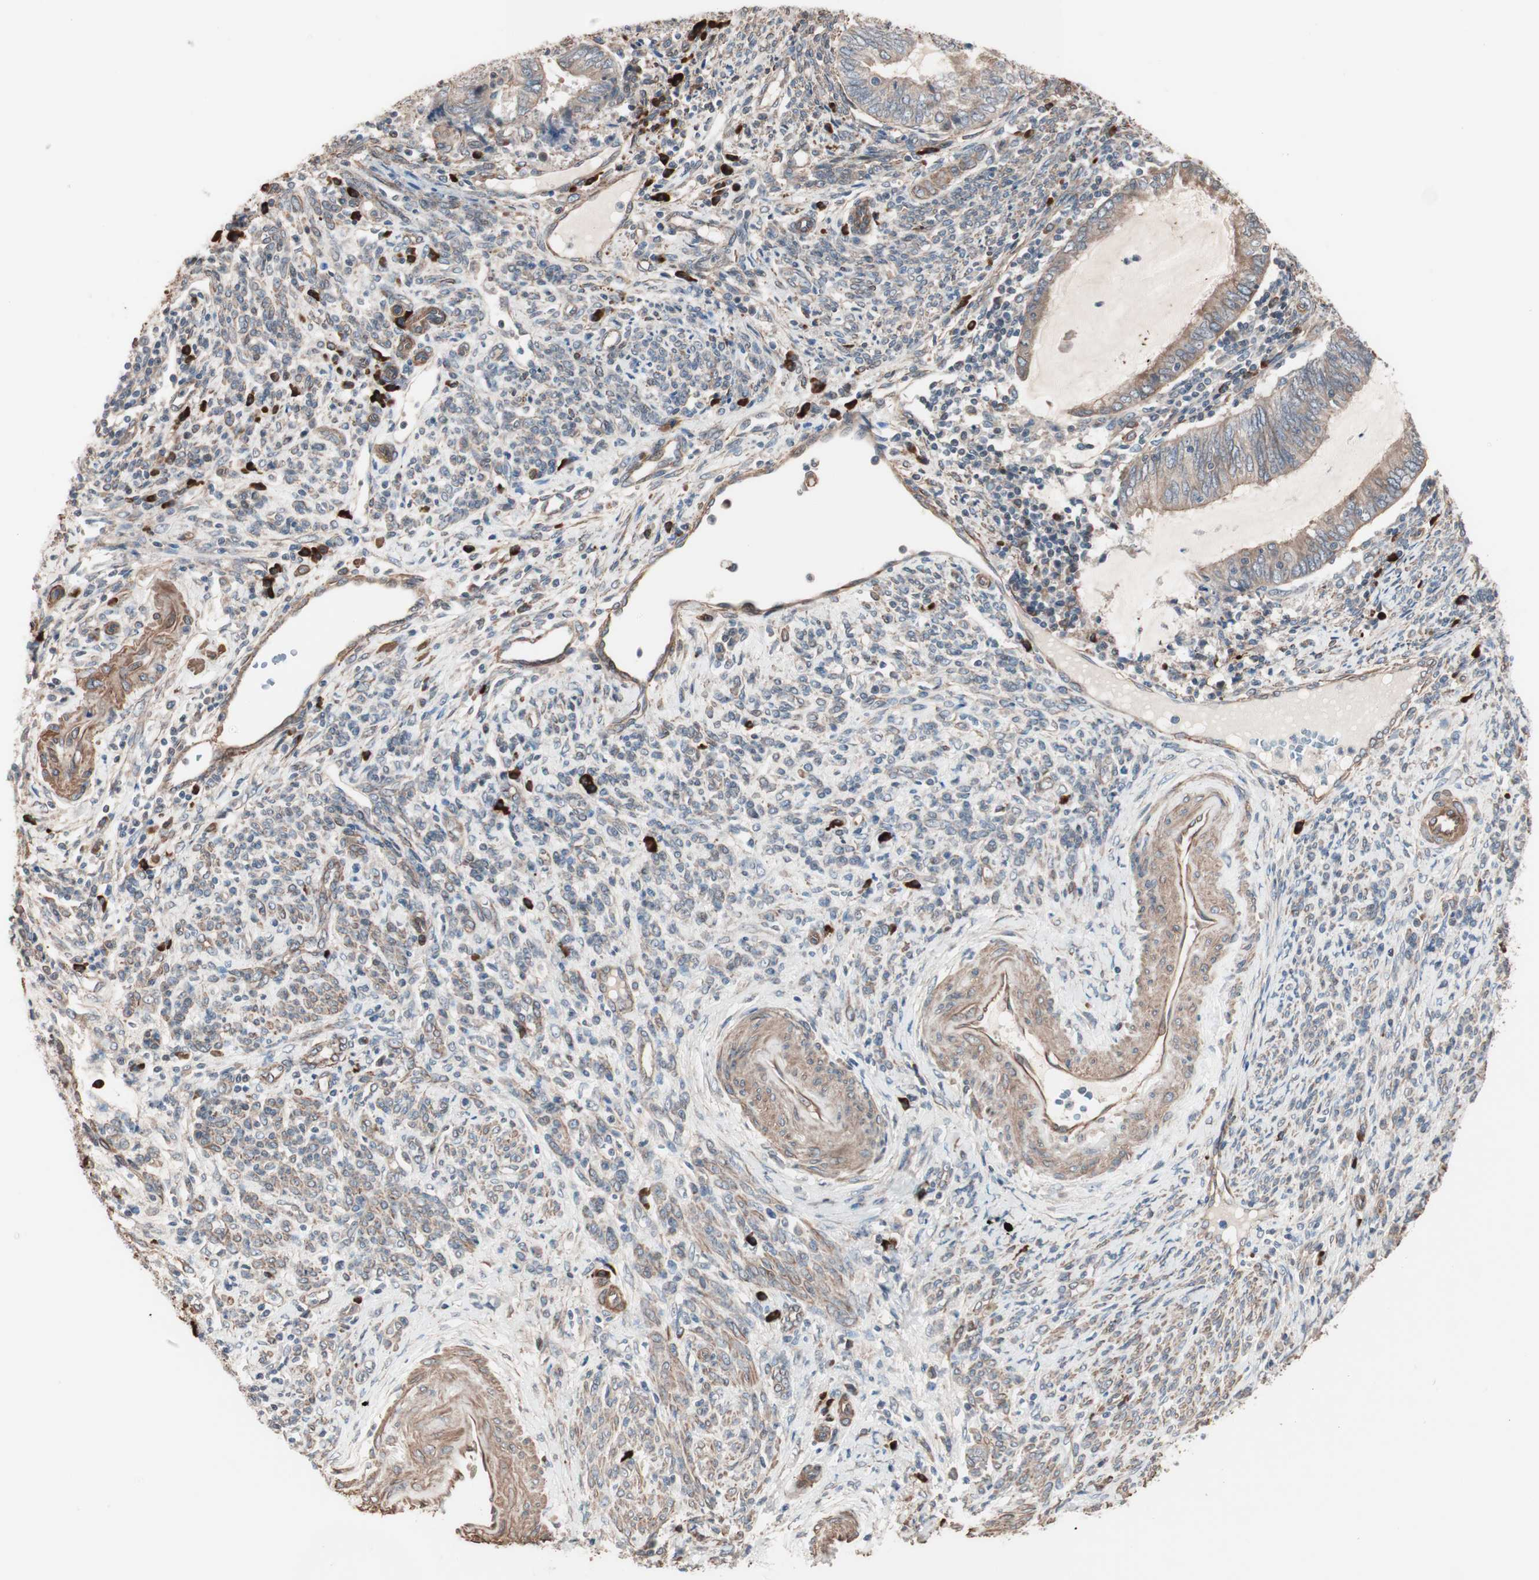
{"staining": {"intensity": "moderate", "quantity": ">75%", "location": "cytoplasmic/membranous"}, "tissue": "endometrial cancer", "cell_type": "Tumor cells", "image_type": "cancer", "snomed": [{"axis": "morphology", "description": "Adenocarcinoma, NOS"}, {"axis": "topography", "description": "Uterus"}, {"axis": "topography", "description": "Endometrium"}], "caption": "Tumor cells exhibit moderate cytoplasmic/membranous expression in approximately >75% of cells in endometrial cancer. The staining was performed using DAB (3,3'-diaminobenzidine), with brown indicating positive protein expression. Nuclei are stained blue with hematoxylin.", "gene": "ALG5", "patient": {"sex": "female", "age": 70}}